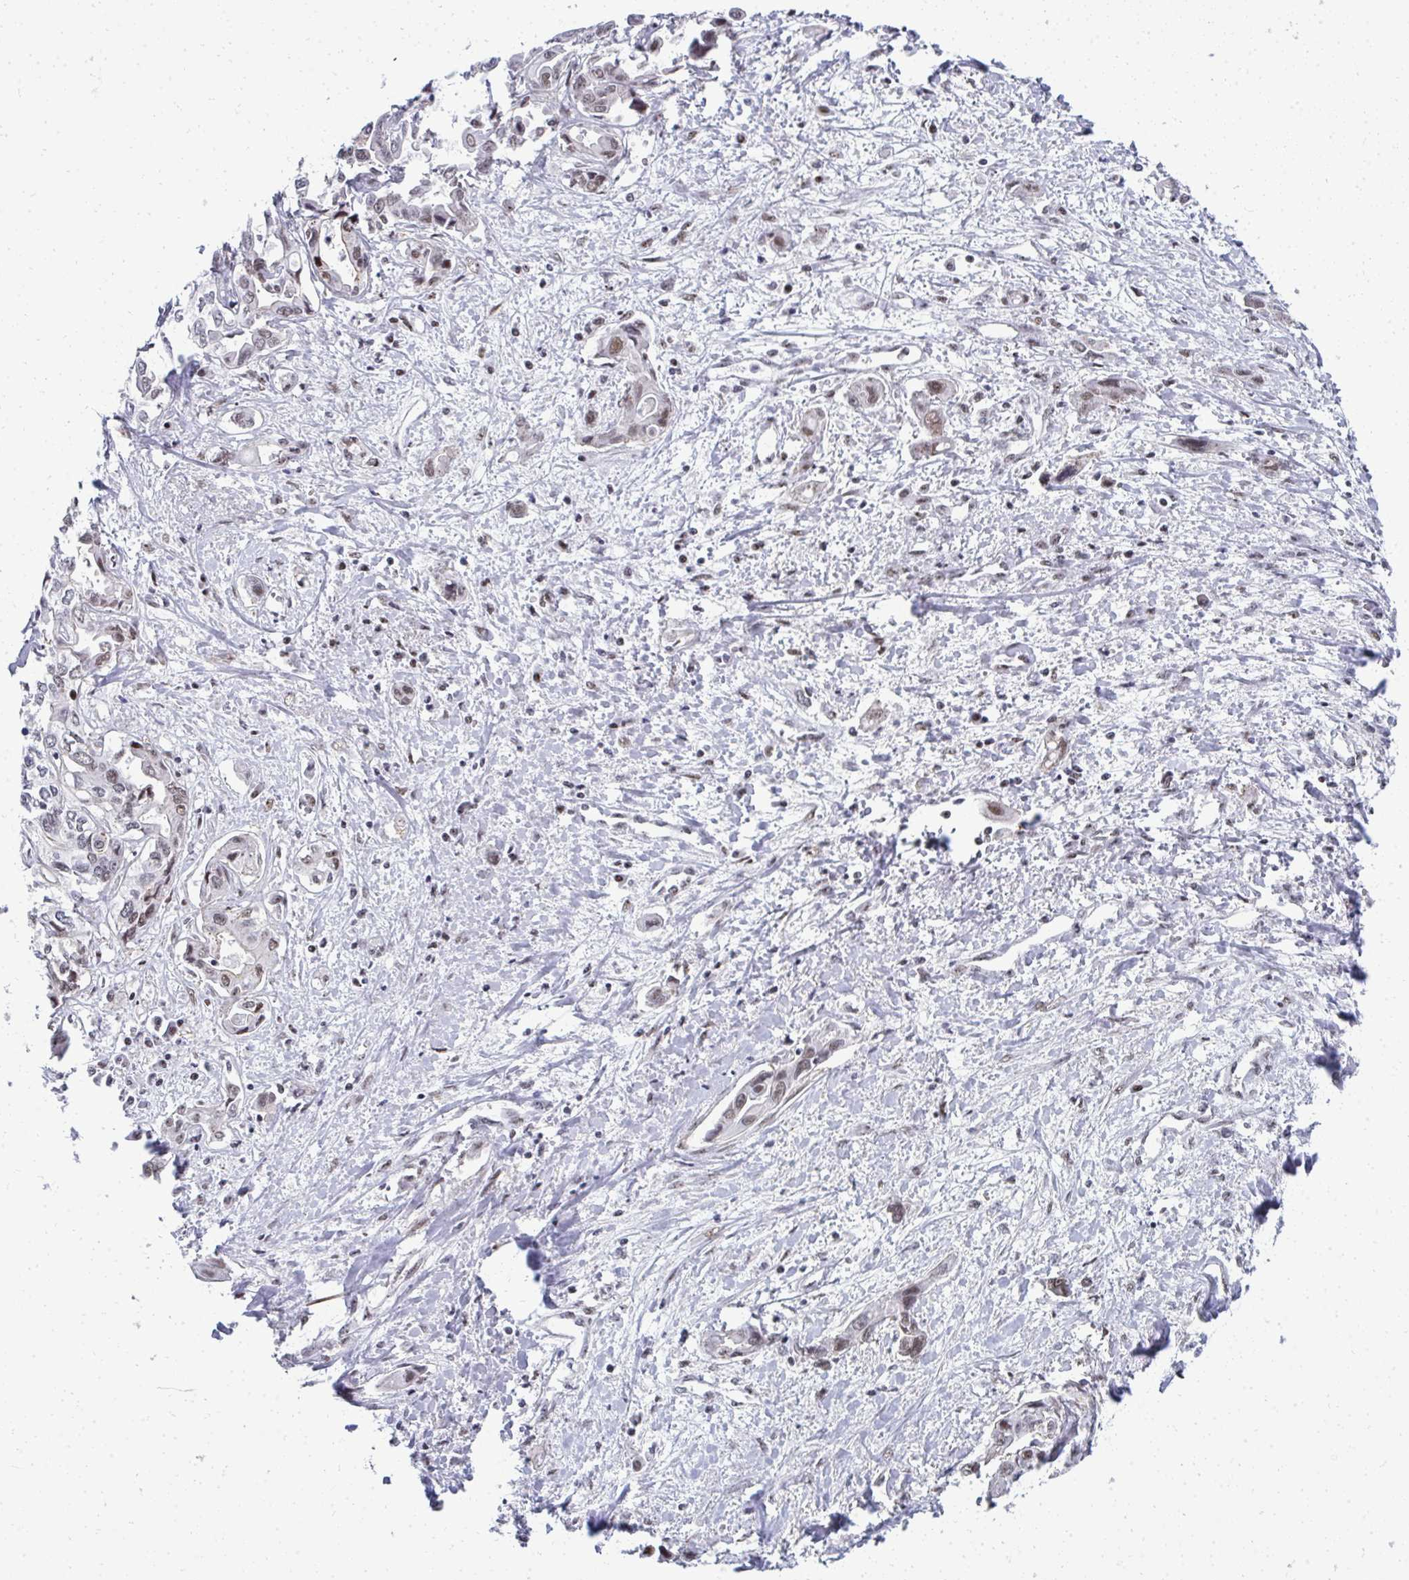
{"staining": {"intensity": "weak", "quantity": ">75%", "location": "nuclear"}, "tissue": "liver cancer", "cell_type": "Tumor cells", "image_type": "cancer", "snomed": [{"axis": "morphology", "description": "Cholangiocarcinoma"}, {"axis": "topography", "description": "Liver"}], "caption": "Immunohistochemical staining of liver cancer (cholangiocarcinoma) exhibits low levels of weak nuclear protein positivity in about >75% of tumor cells. The staining is performed using DAB brown chromogen to label protein expression. The nuclei are counter-stained blue using hematoxylin.", "gene": "SIRT7", "patient": {"sex": "female", "age": 64}}